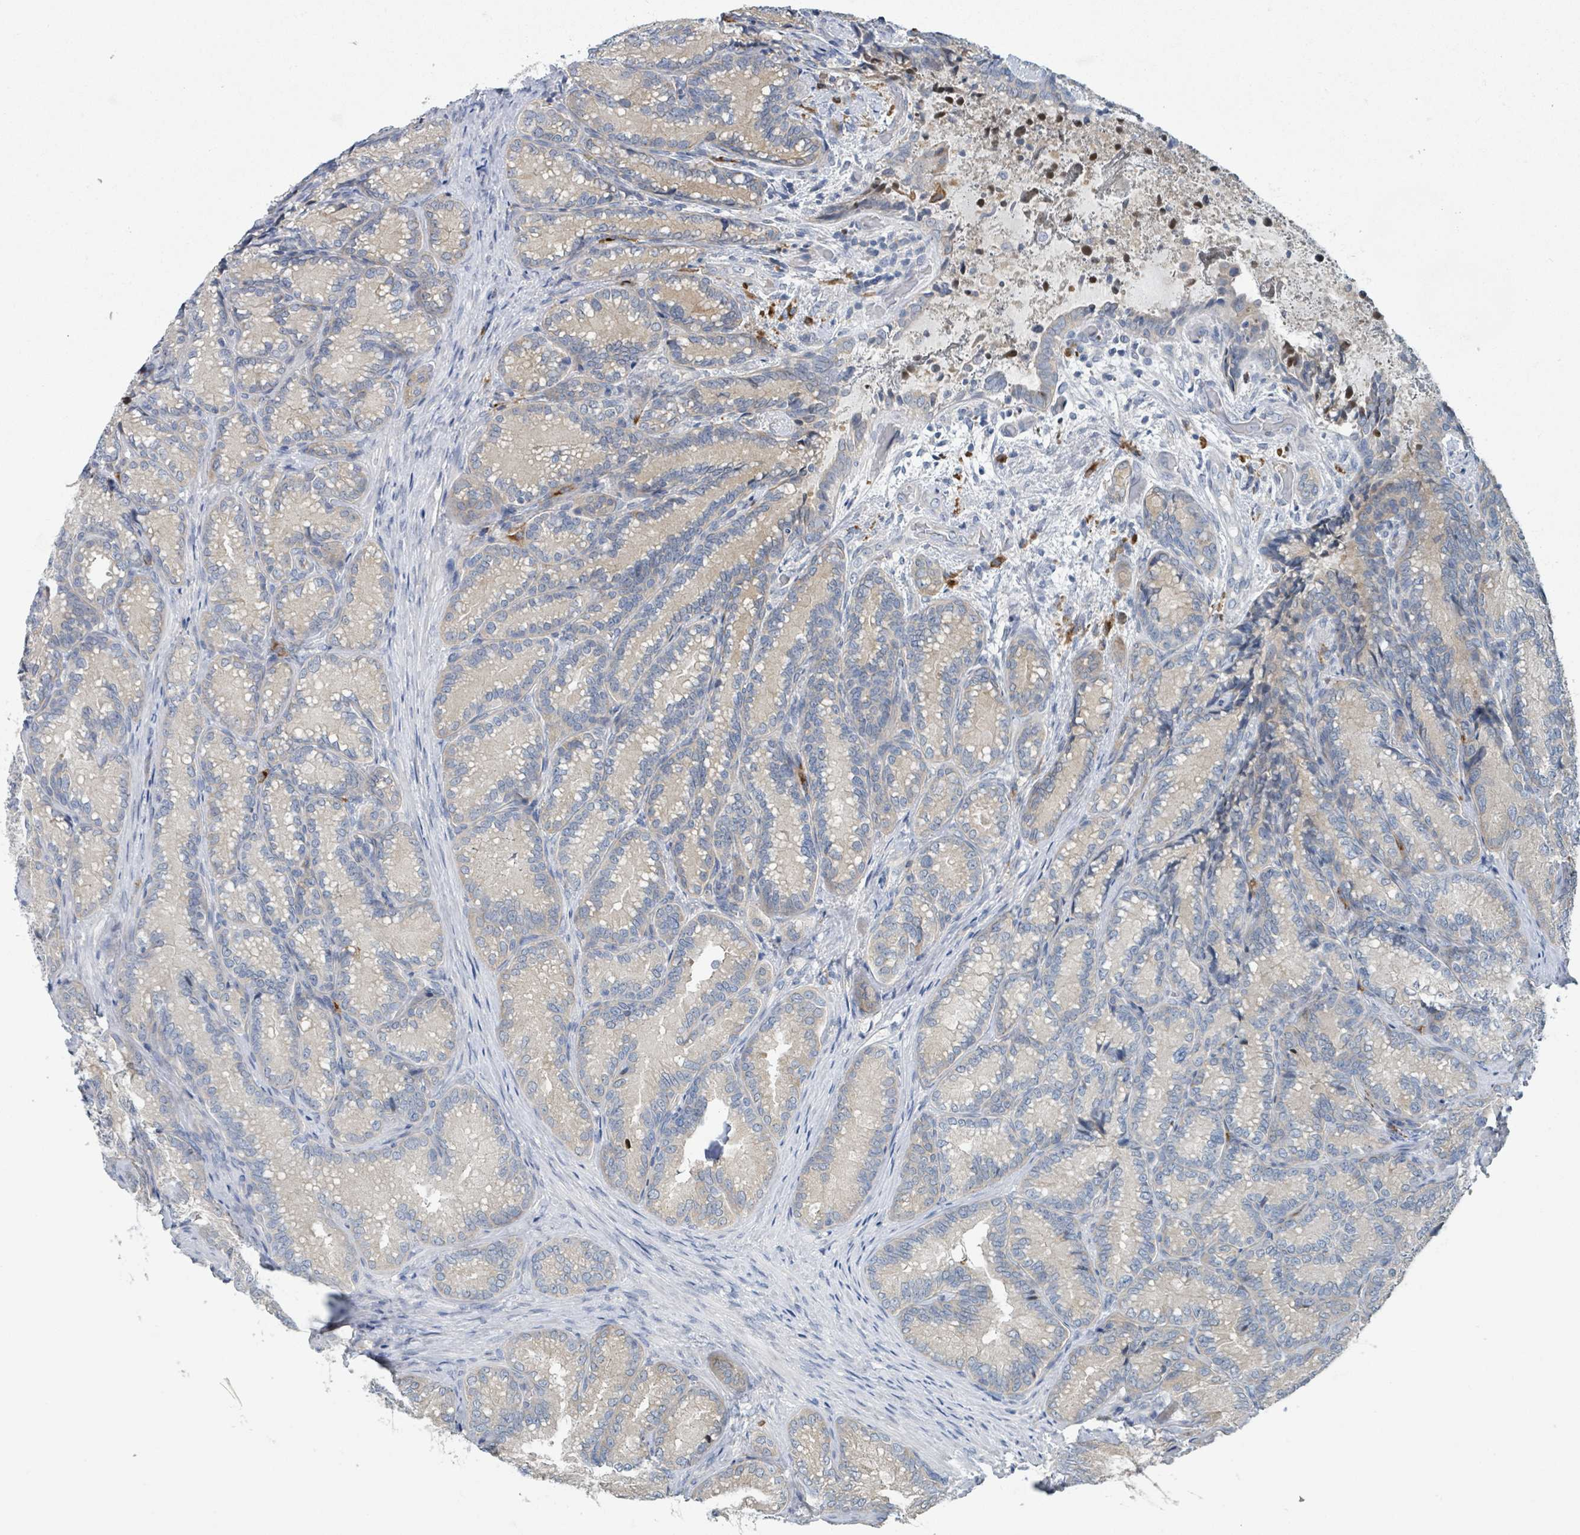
{"staining": {"intensity": "weak", "quantity": "25%-75%", "location": "cytoplasmic/membranous"}, "tissue": "seminal vesicle", "cell_type": "Glandular cells", "image_type": "normal", "snomed": [{"axis": "morphology", "description": "Normal tissue, NOS"}, {"axis": "topography", "description": "Seminal veicle"}], "caption": "High-power microscopy captured an immunohistochemistry image of benign seminal vesicle, revealing weak cytoplasmic/membranous staining in about 25%-75% of glandular cells.", "gene": "ANKRD55", "patient": {"sex": "male", "age": 58}}